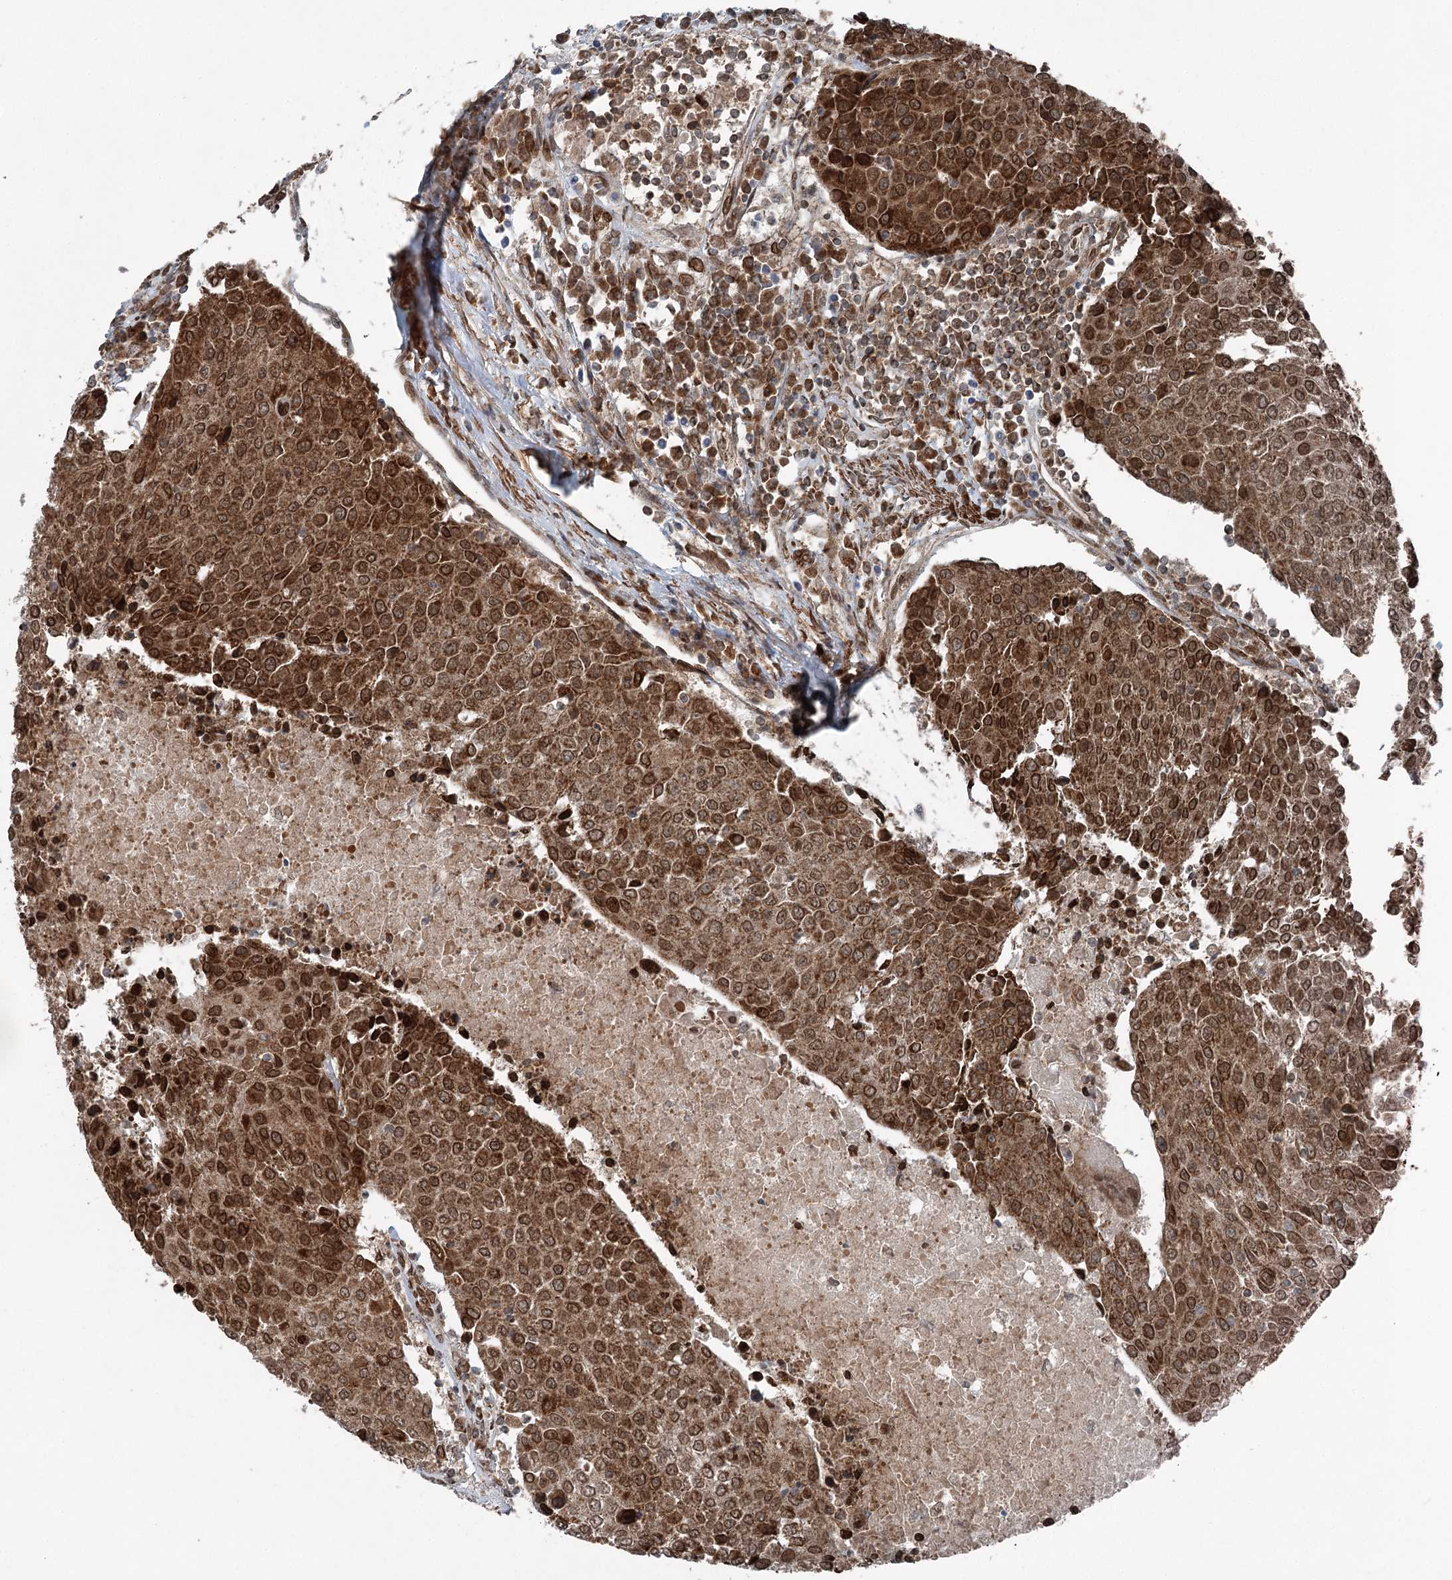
{"staining": {"intensity": "strong", "quantity": ">75%", "location": "cytoplasmic/membranous"}, "tissue": "urothelial cancer", "cell_type": "Tumor cells", "image_type": "cancer", "snomed": [{"axis": "morphology", "description": "Urothelial carcinoma, High grade"}, {"axis": "topography", "description": "Urinary bladder"}], "caption": "Urothelial cancer was stained to show a protein in brown. There is high levels of strong cytoplasmic/membranous positivity in about >75% of tumor cells. Using DAB (brown) and hematoxylin (blue) stains, captured at high magnification using brightfield microscopy.", "gene": "BCKDHA", "patient": {"sex": "female", "age": 85}}